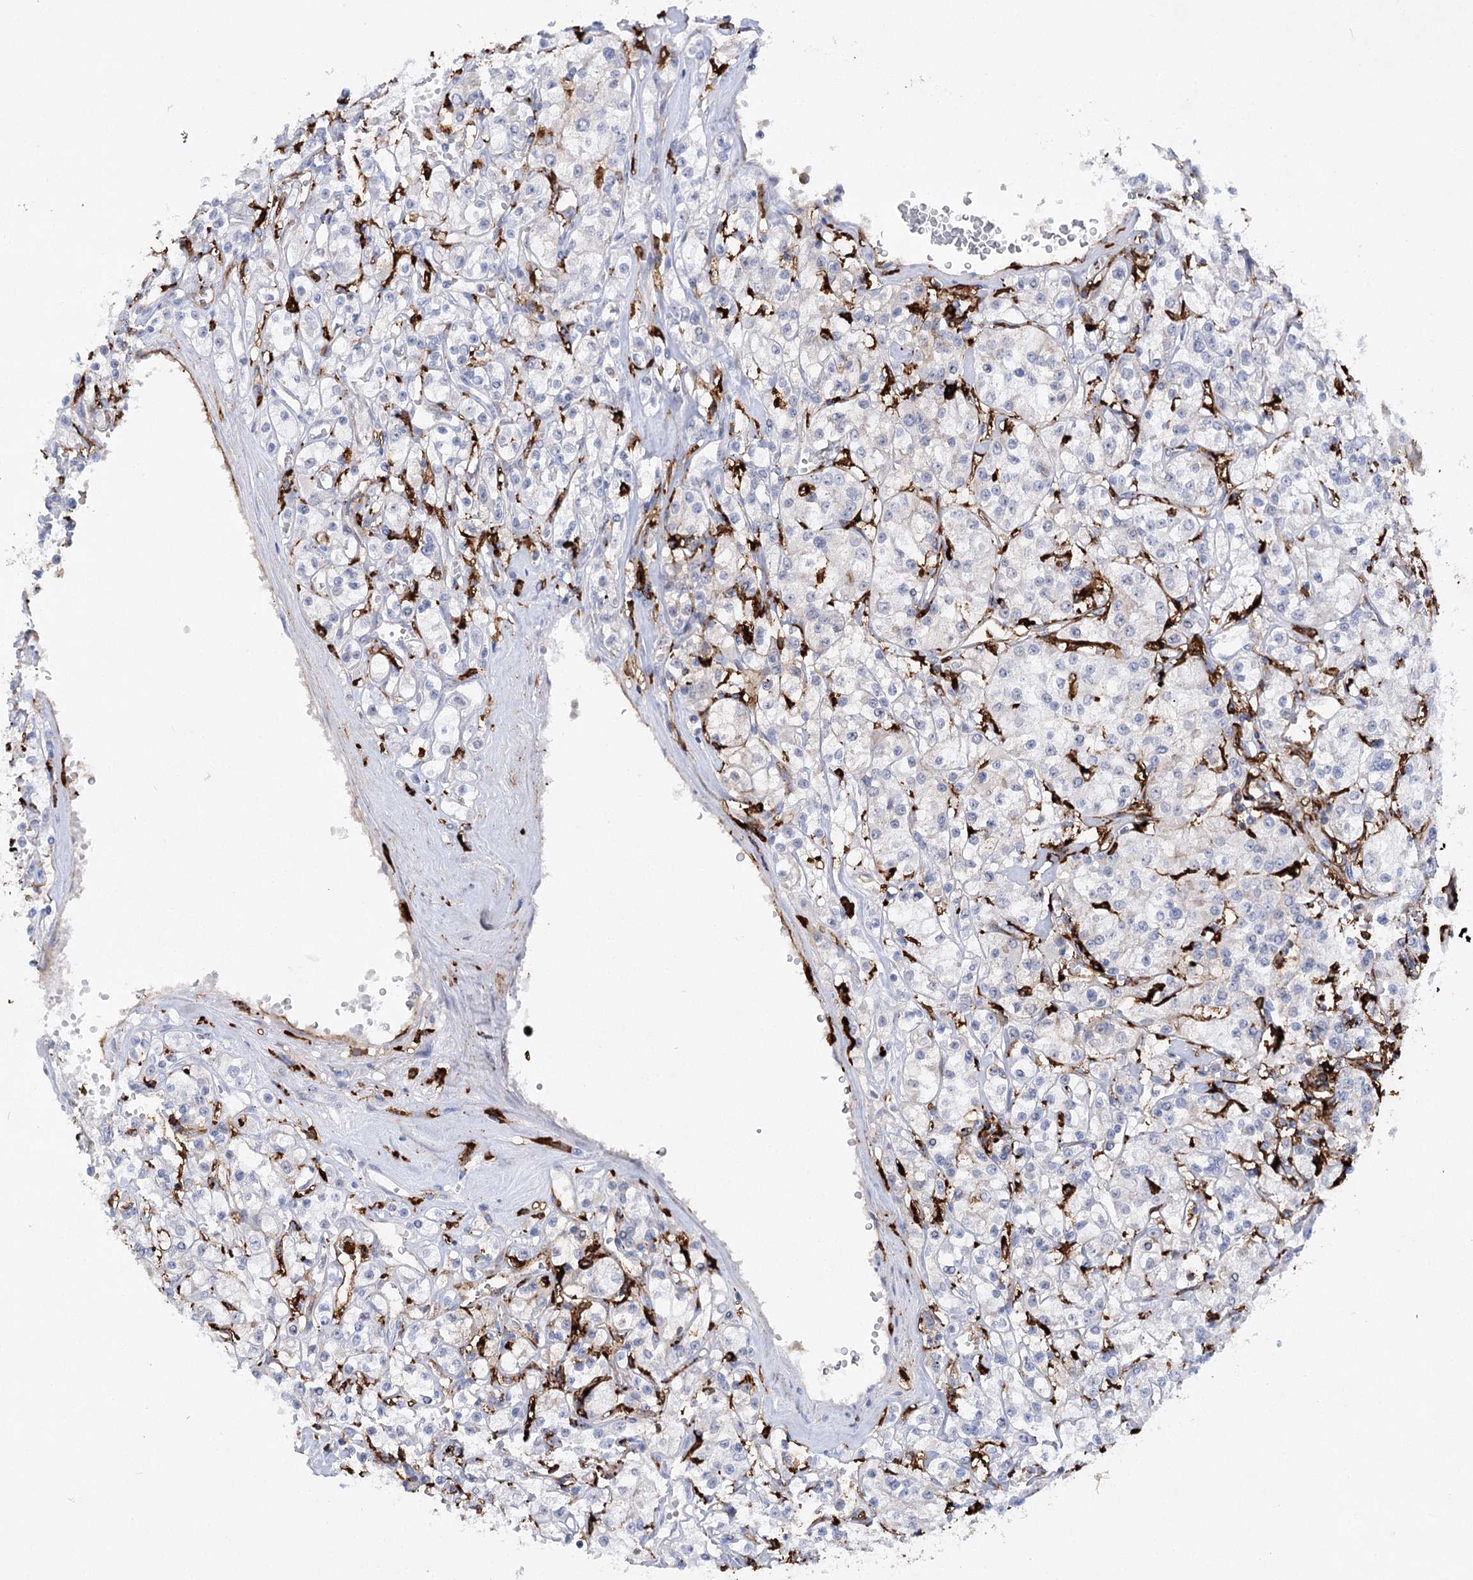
{"staining": {"intensity": "weak", "quantity": "<25%", "location": "cytoplasmic/membranous"}, "tissue": "renal cancer", "cell_type": "Tumor cells", "image_type": "cancer", "snomed": [{"axis": "morphology", "description": "Adenocarcinoma, NOS"}, {"axis": "topography", "description": "Kidney"}], "caption": "An immunohistochemistry image of adenocarcinoma (renal) is shown. There is no staining in tumor cells of adenocarcinoma (renal).", "gene": "PIWIL4", "patient": {"sex": "female", "age": 59}}